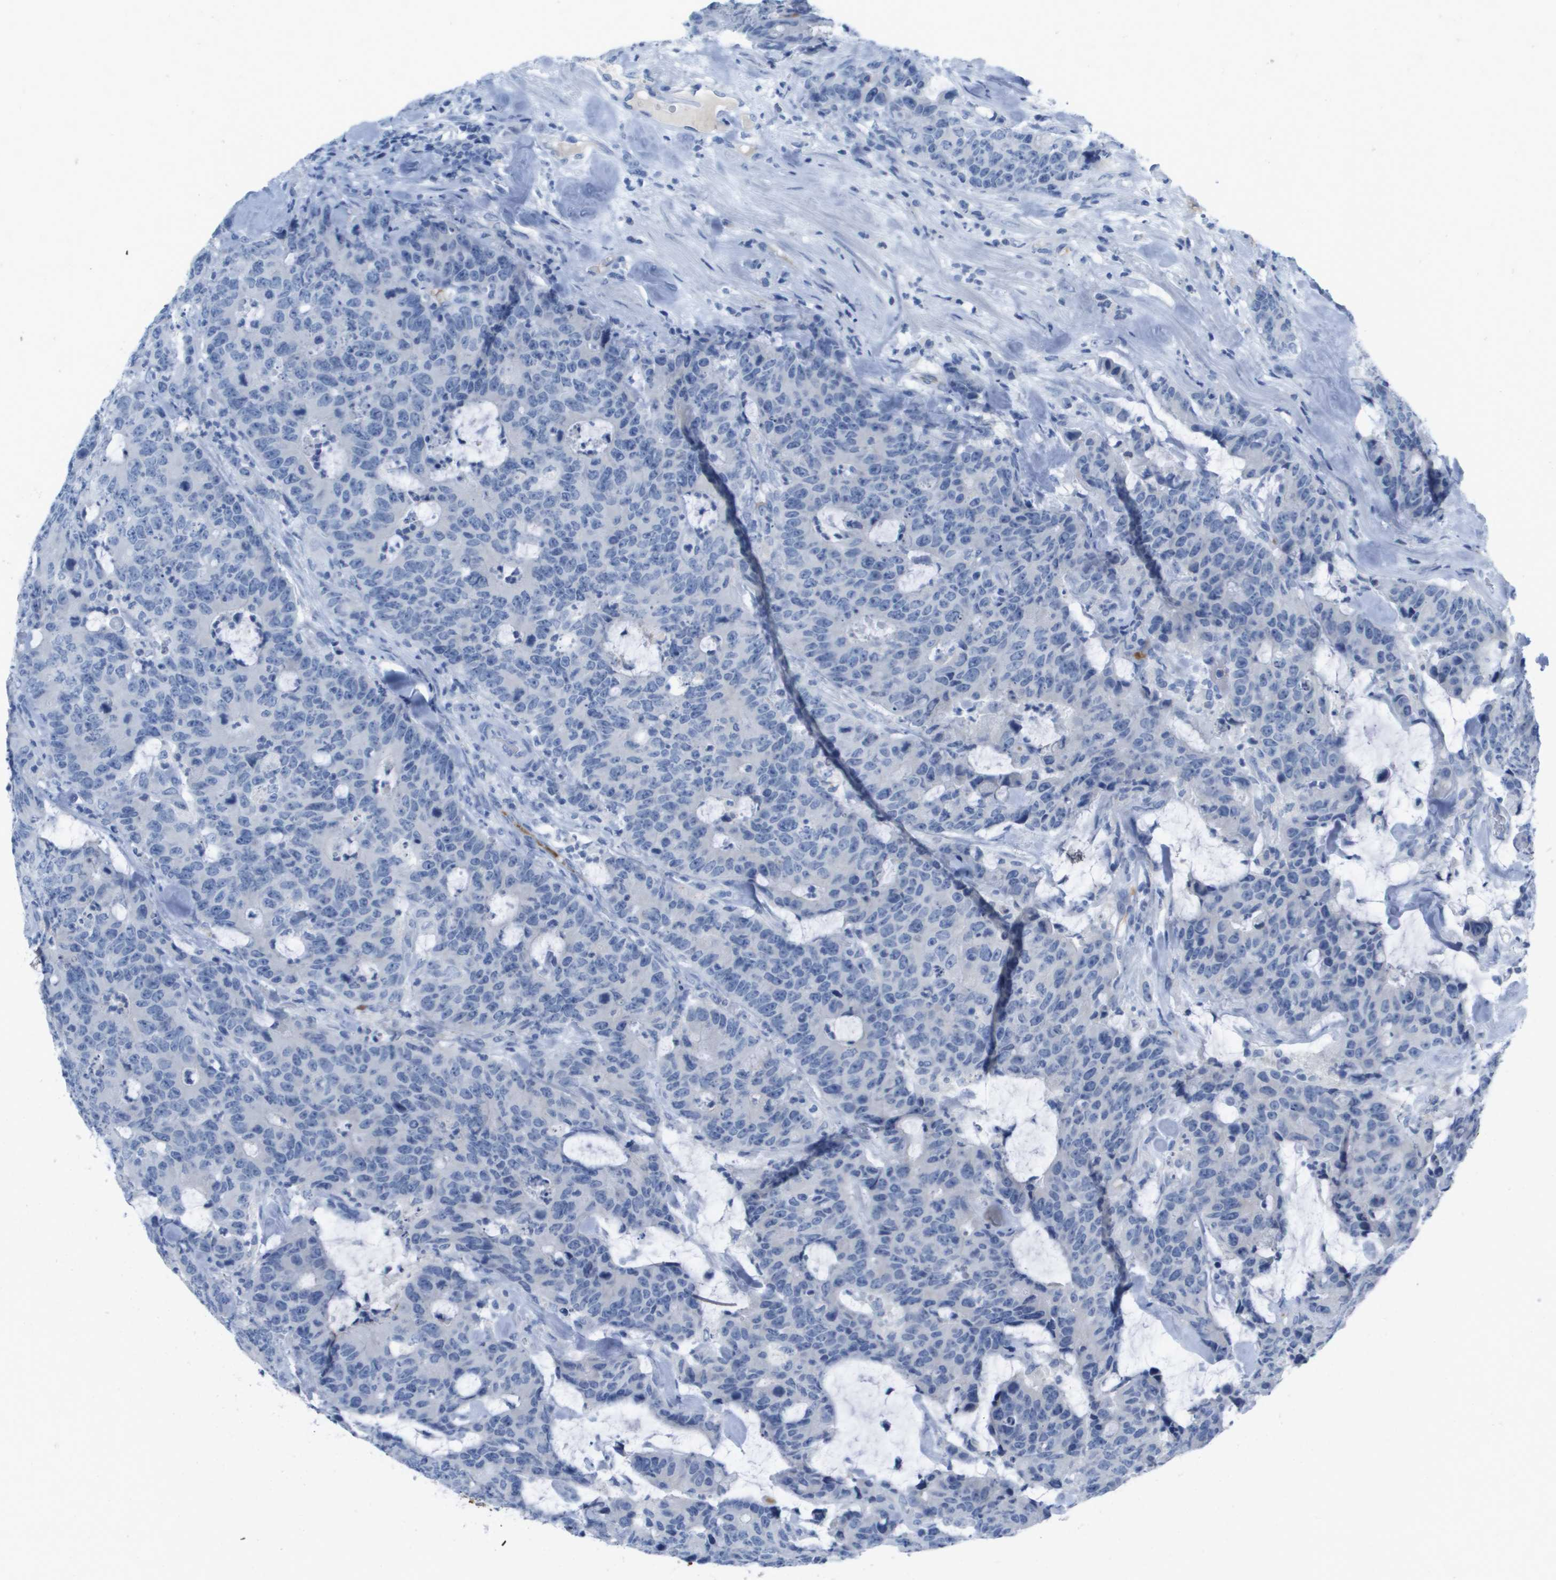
{"staining": {"intensity": "negative", "quantity": "none", "location": "none"}, "tissue": "colorectal cancer", "cell_type": "Tumor cells", "image_type": "cancer", "snomed": [{"axis": "morphology", "description": "Adenocarcinoma, NOS"}, {"axis": "topography", "description": "Colon"}], "caption": "DAB (3,3'-diaminobenzidine) immunohistochemical staining of human colorectal cancer (adenocarcinoma) shows no significant staining in tumor cells.", "gene": "GPR18", "patient": {"sex": "female", "age": 86}}